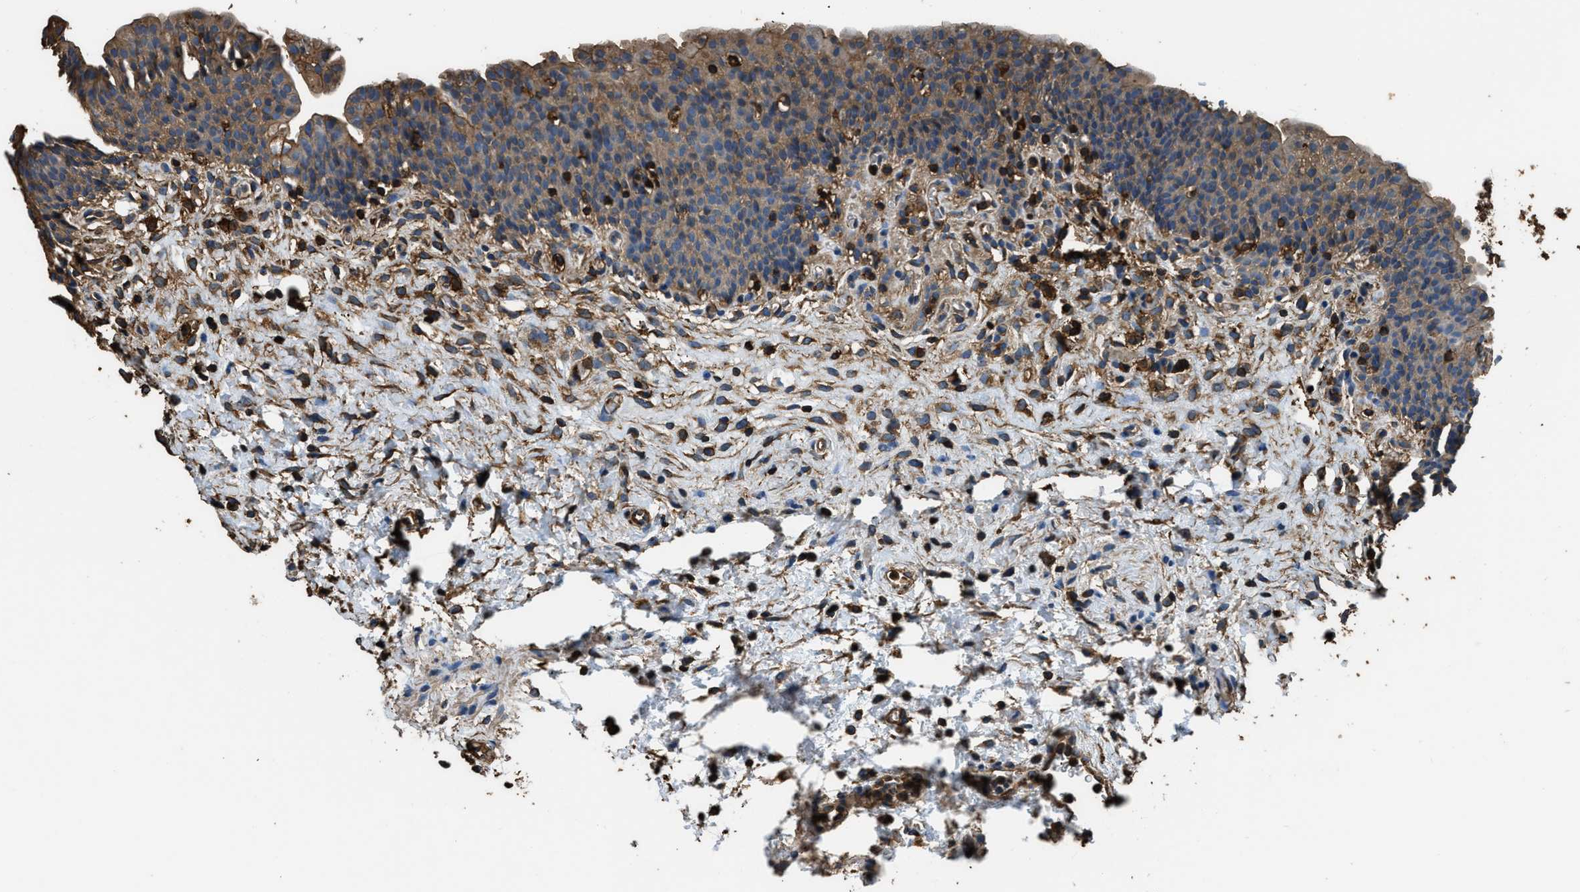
{"staining": {"intensity": "moderate", "quantity": ">75%", "location": "cytoplasmic/membranous"}, "tissue": "urinary bladder", "cell_type": "Urothelial cells", "image_type": "normal", "snomed": [{"axis": "morphology", "description": "Normal tissue, NOS"}, {"axis": "topography", "description": "Urinary bladder"}], "caption": "Urinary bladder stained with IHC reveals moderate cytoplasmic/membranous positivity in approximately >75% of urothelial cells. (IHC, brightfield microscopy, high magnification).", "gene": "ACCS", "patient": {"sex": "male", "age": 37}}